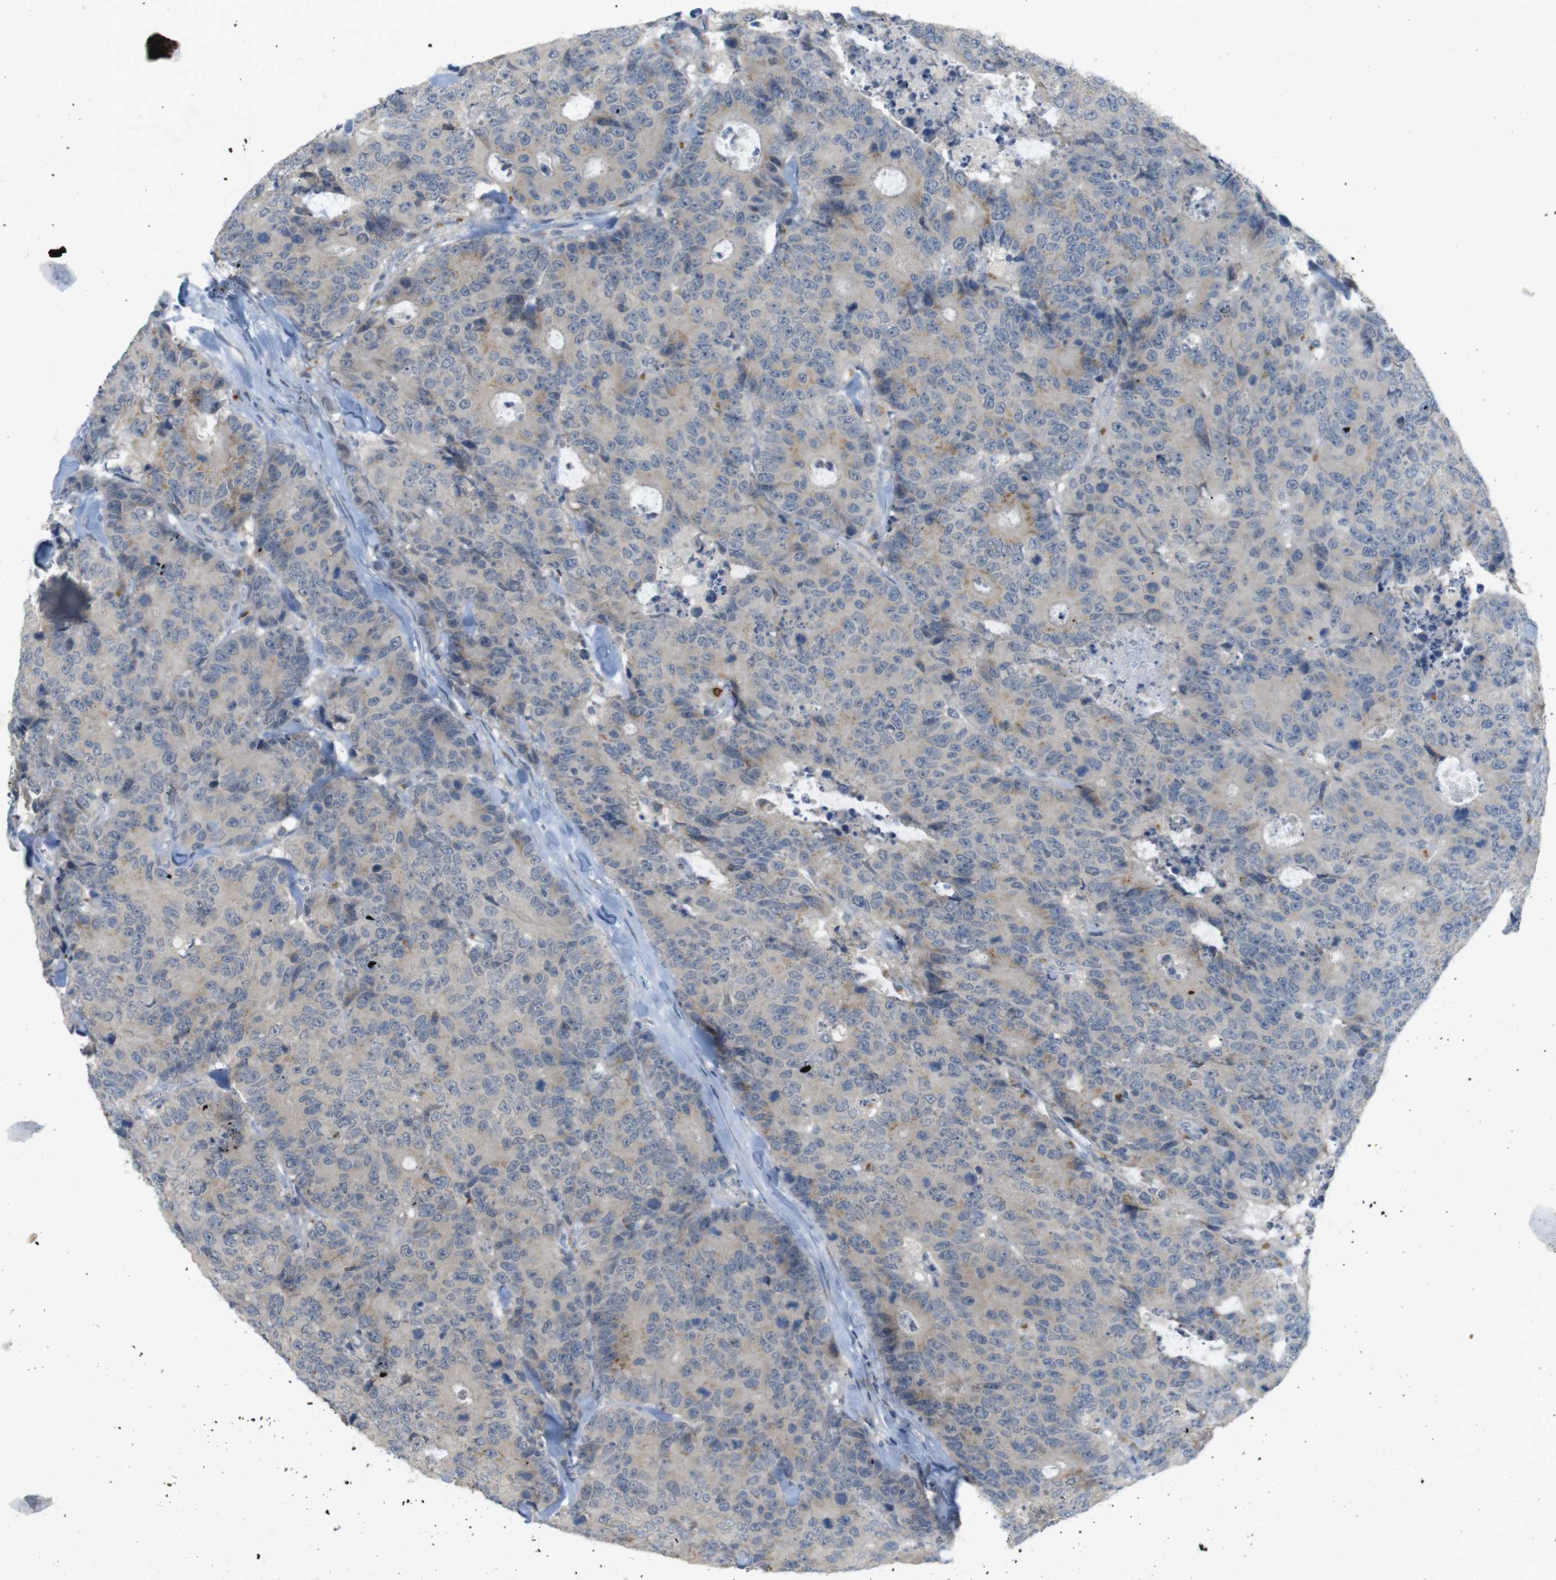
{"staining": {"intensity": "weak", "quantity": ">75%", "location": "cytoplasmic/membranous"}, "tissue": "colorectal cancer", "cell_type": "Tumor cells", "image_type": "cancer", "snomed": [{"axis": "morphology", "description": "Adenocarcinoma, NOS"}, {"axis": "topography", "description": "Colon"}], "caption": "Adenocarcinoma (colorectal) stained with a protein marker shows weak staining in tumor cells.", "gene": "YIPF3", "patient": {"sex": "female", "age": 86}}